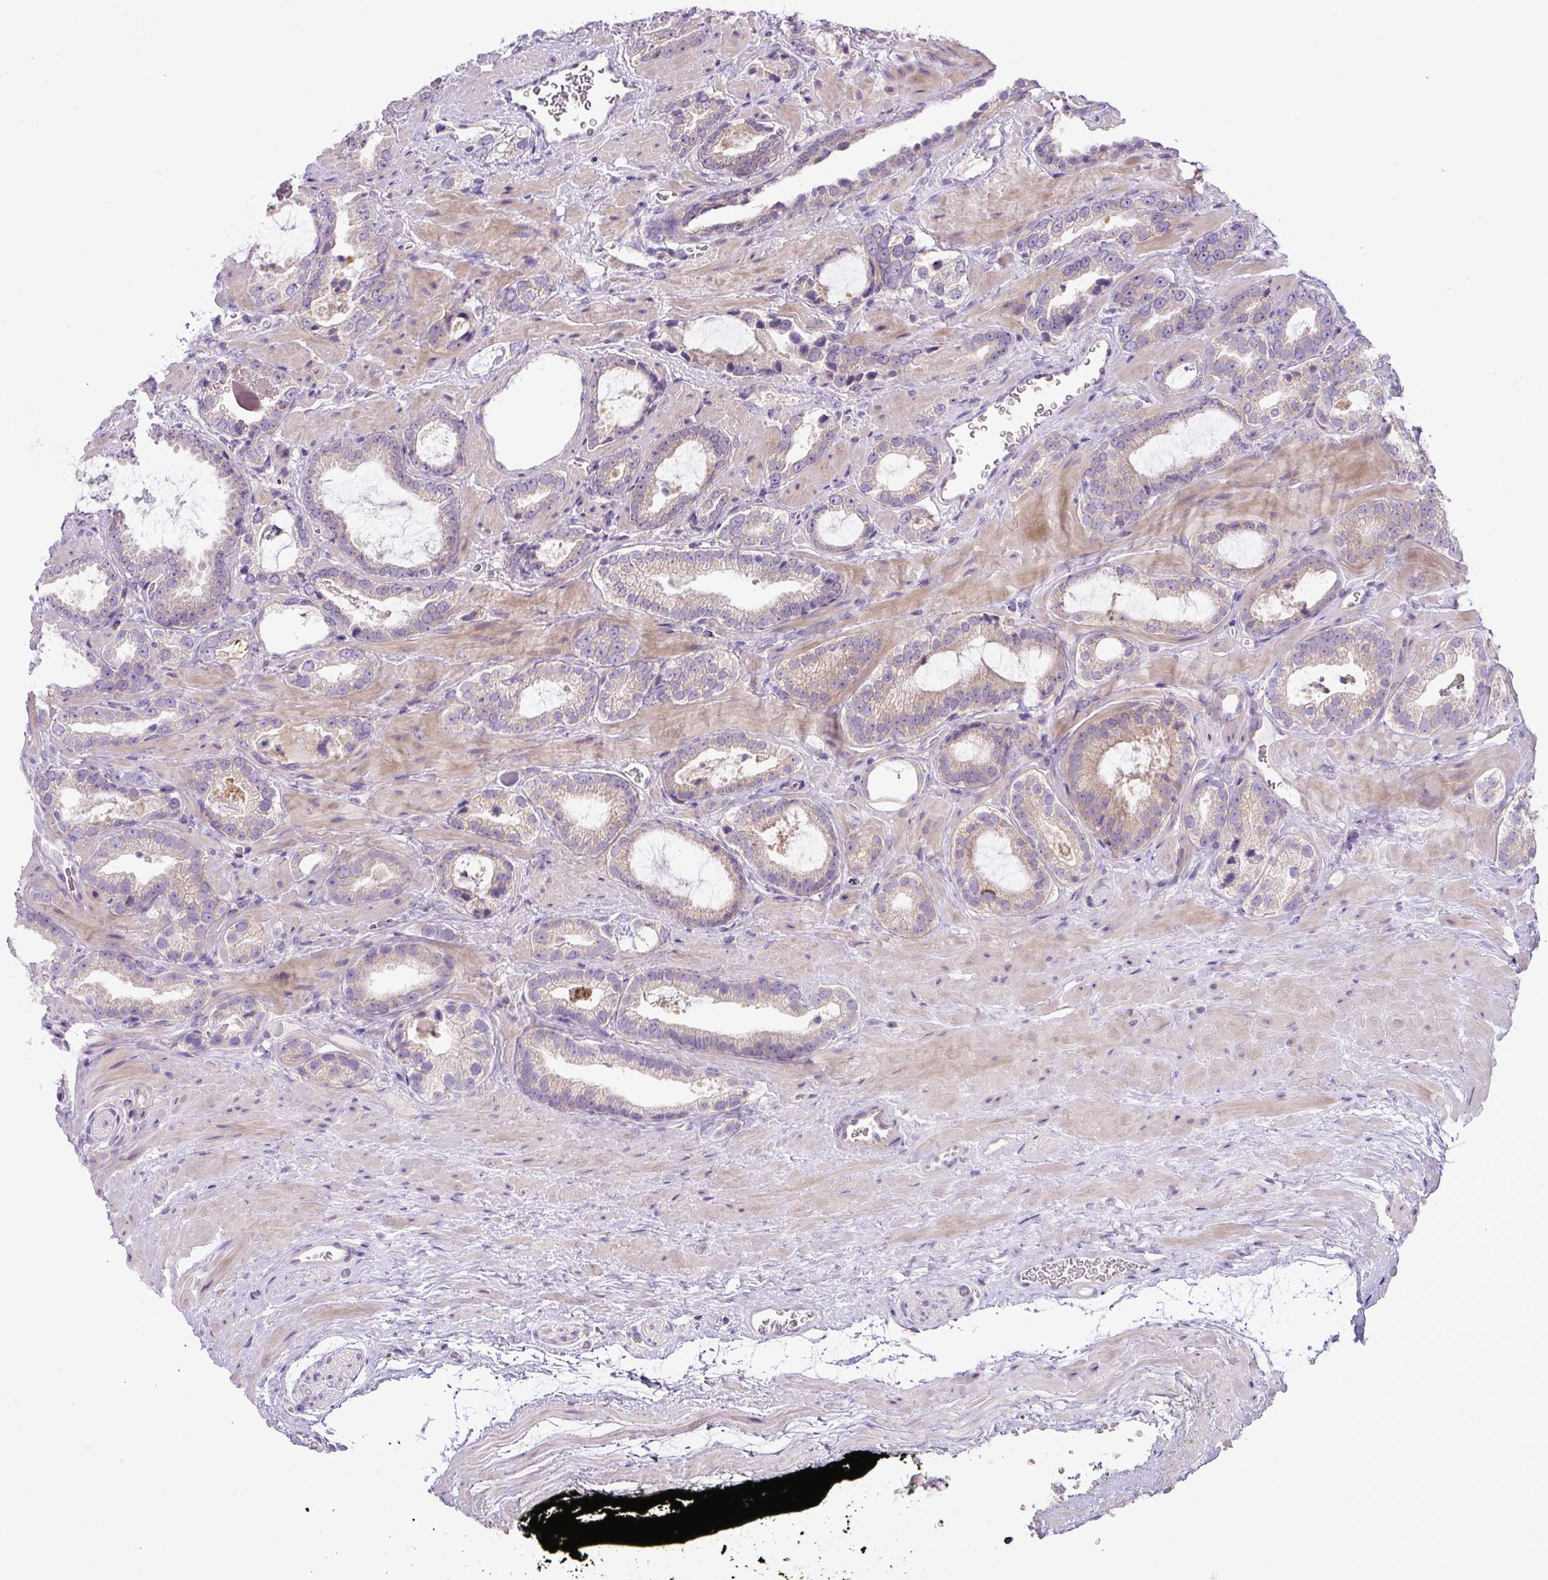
{"staining": {"intensity": "weak", "quantity": "25%-75%", "location": "cytoplasmic/membranous"}, "tissue": "prostate cancer", "cell_type": "Tumor cells", "image_type": "cancer", "snomed": [{"axis": "morphology", "description": "Adenocarcinoma, Low grade"}, {"axis": "topography", "description": "Prostate"}], "caption": "This micrograph demonstrates IHC staining of human prostate cancer (adenocarcinoma (low-grade)), with low weak cytoplasmic/membranous positivity in about 25%-75% of tumor cells.", "gene": "UBL3", "patient": {"sex": "male", "age": 62}}